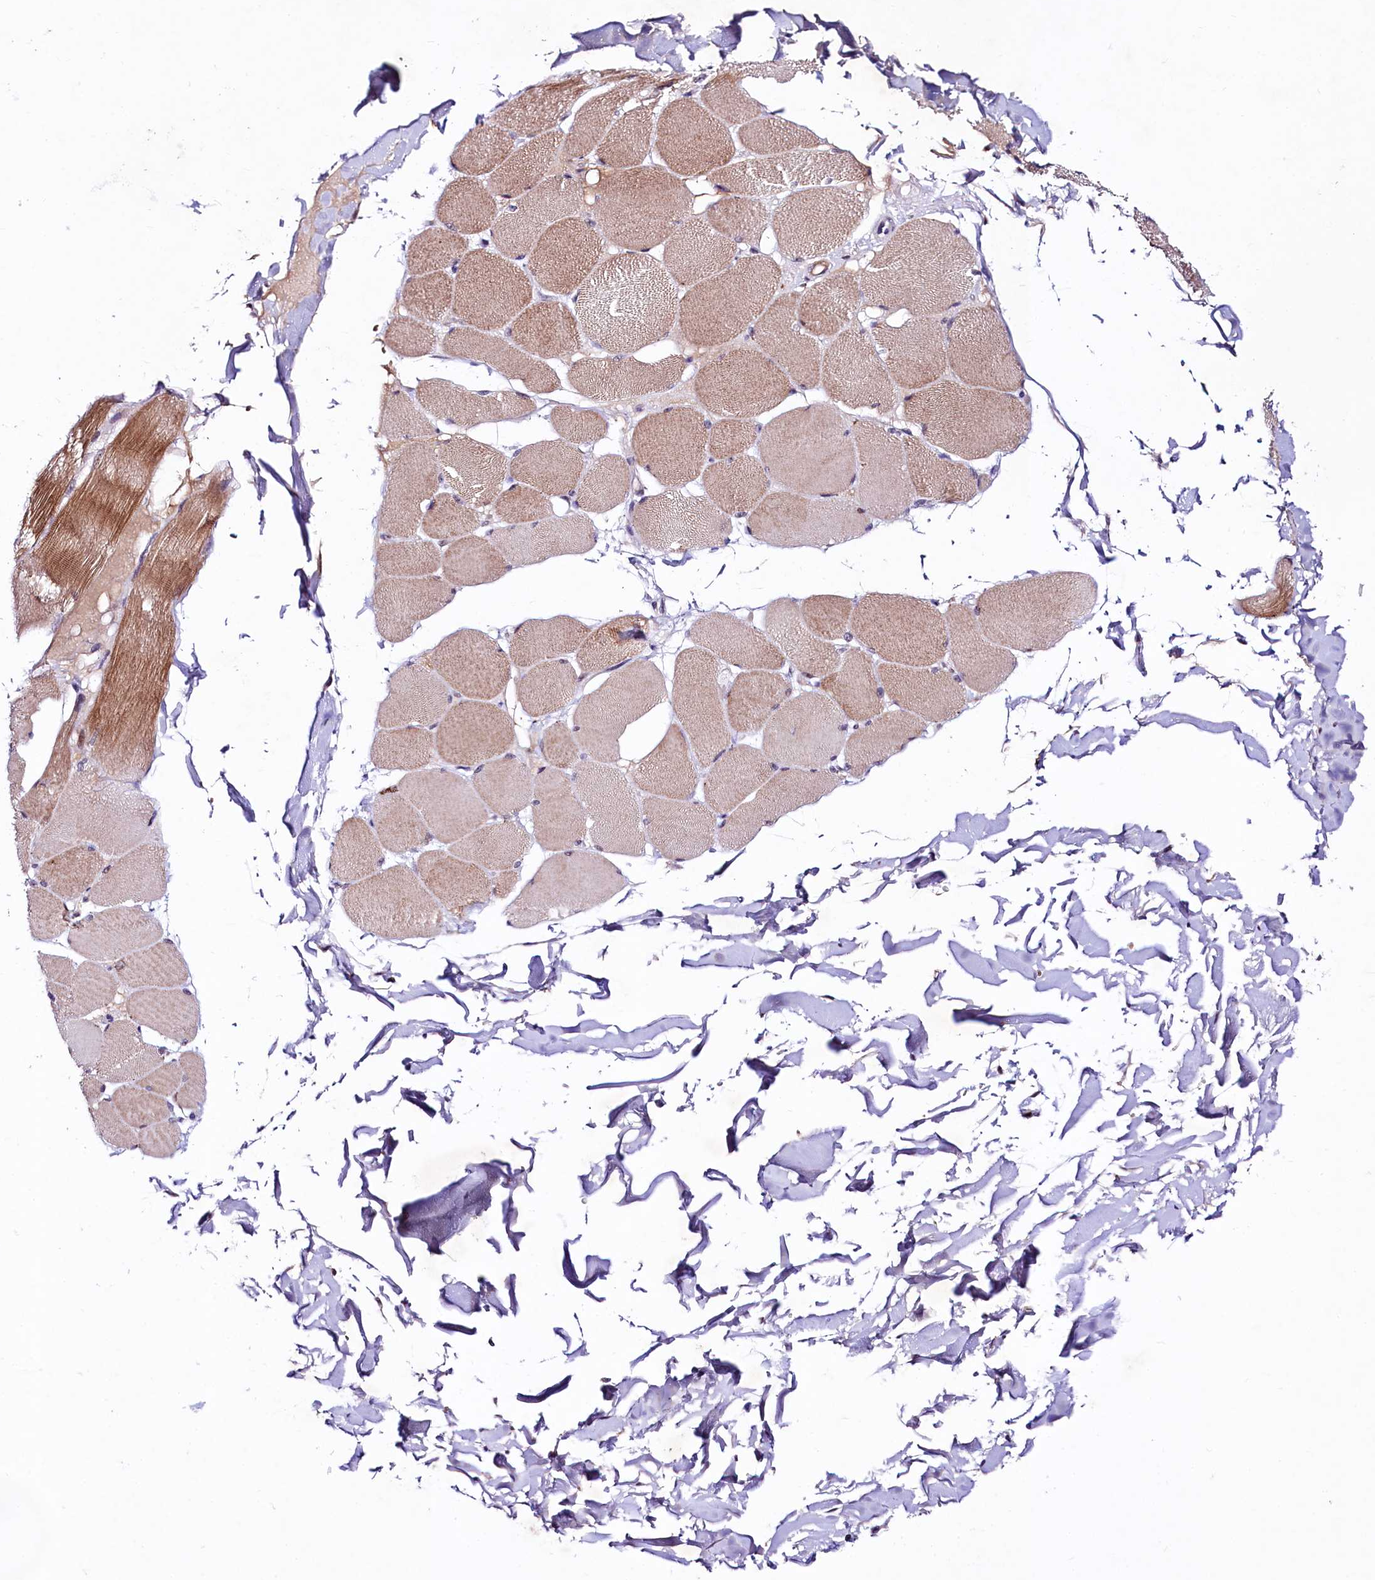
{"staining": {"intensity": "moderate", "quantity": "25%-75%", "location": "cytoplasmic/membranous"}, "tissue": "skeletal muscle", "cell_type": "Myocytes", "image_type": "normal", "snomed": [{"axis": "morphology", "description": "Normal tissue, NOS"}, {"axis": "topography", "description": "Skin"}, {"axis": "topography", "description": "Skeletal muscle"}], "caption": "A high-resolution micrograph shows immunohistochemistry (IHC) staining of benign skeletal muscle, which shows moderate cytoplasmic/membranous positivity in approximately 25%-75% of myocytes.", "gene": "LEUTX", "patient": {"sex": "male", "age": 83}}